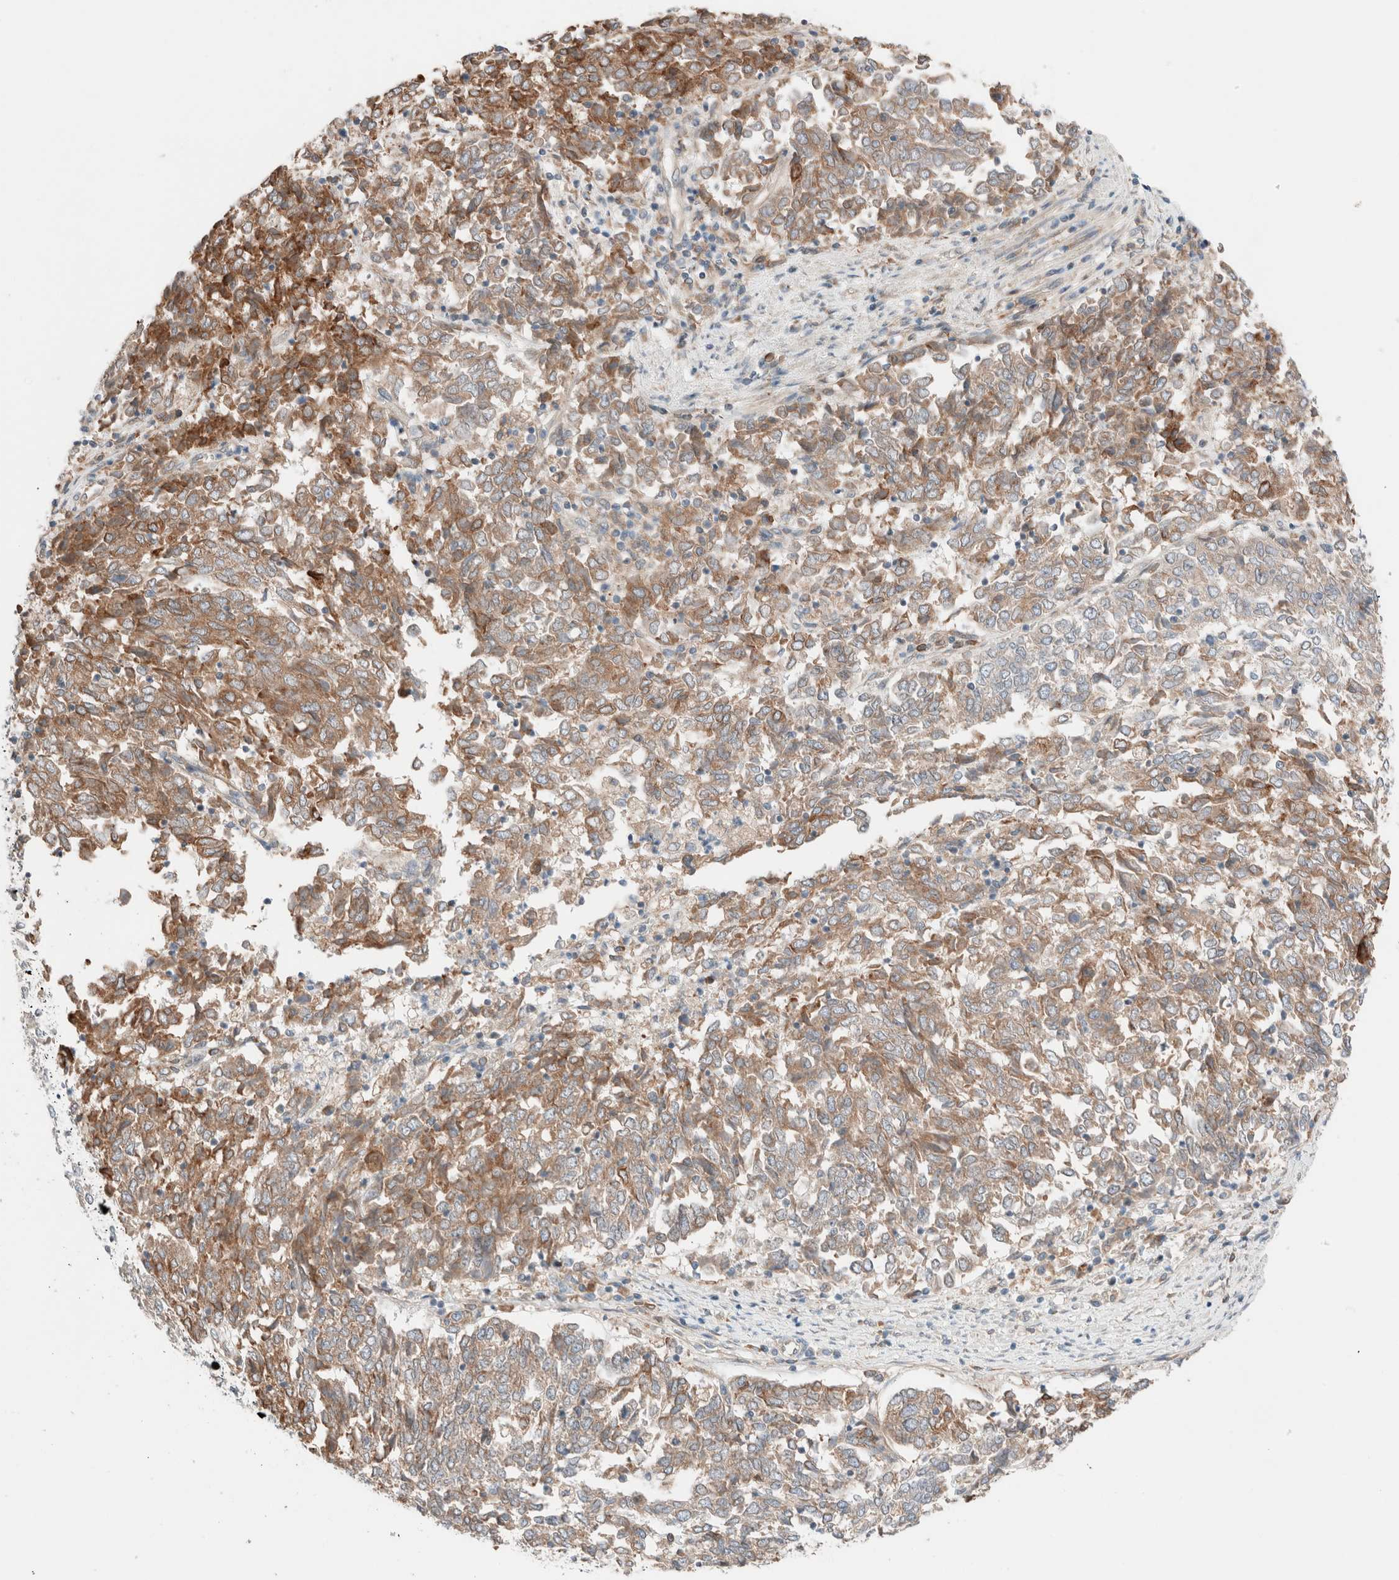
{"staining": {"intensity": "moderate", "quantity": ">75%", "location": "cytoplasmic/membranous"}, "tissue": "endometrial cancer", "cell_type": "Tumor cells", "image_type": "cancer", "snomed": [{"axis": "morphology", "description": "Adenocarcinoma, NOS"}, {"axis": "topography", "description": "Endometrium"}], "caption": "An immunohistochemistry (IHC) photomicrograph of neoplastic tissue is shown. Protein staining in brown shows moderate cytoplasmic/membranous positivity in endometrial cancer (adenocarcinoma) within tumor cells.", "gene": "PCM1", "patient": {"sex": "female", "age": 80}}